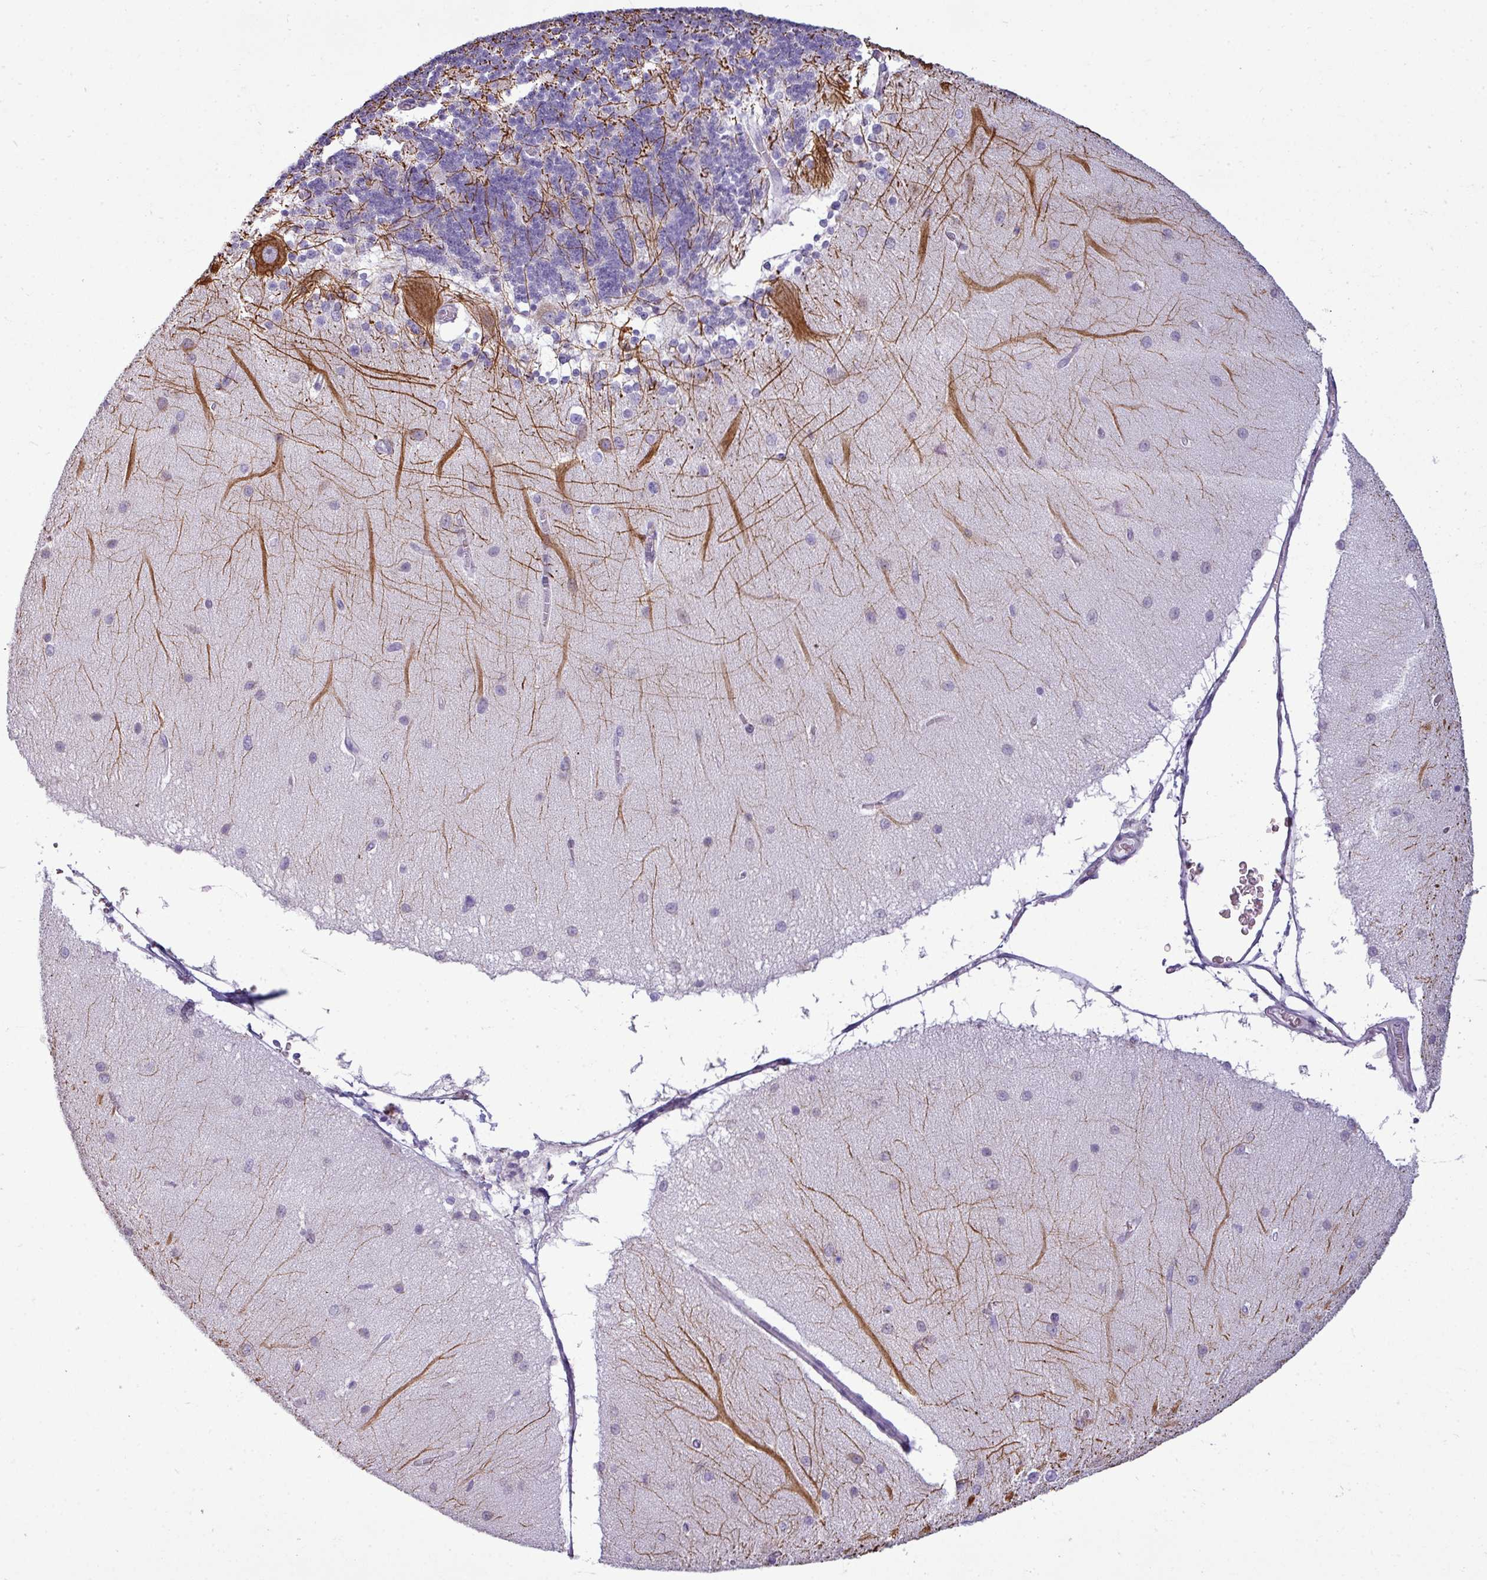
{"staining": {"intensity": "moderate", "quantity": "25%-75%", "location": "cytoplasmic/membranous"}, "tissue": "cerebellum", "cell_type": "Cells in granular layer", "image_type": "normal", "snomed": [{"axis": "morphology", "description": "Normal tissue, NOS"}, {"axis": "topography", "description": "Cerebellum"}], "caption": "Human cerebellum stained for a protein (brown) demonstrates moderate cytoplasmic/membranous positive positivity in approximately 25%-75% of cells in granular layer.", "gene": "DNAAF9", "patient": {"sex": "female", "age": 54}}